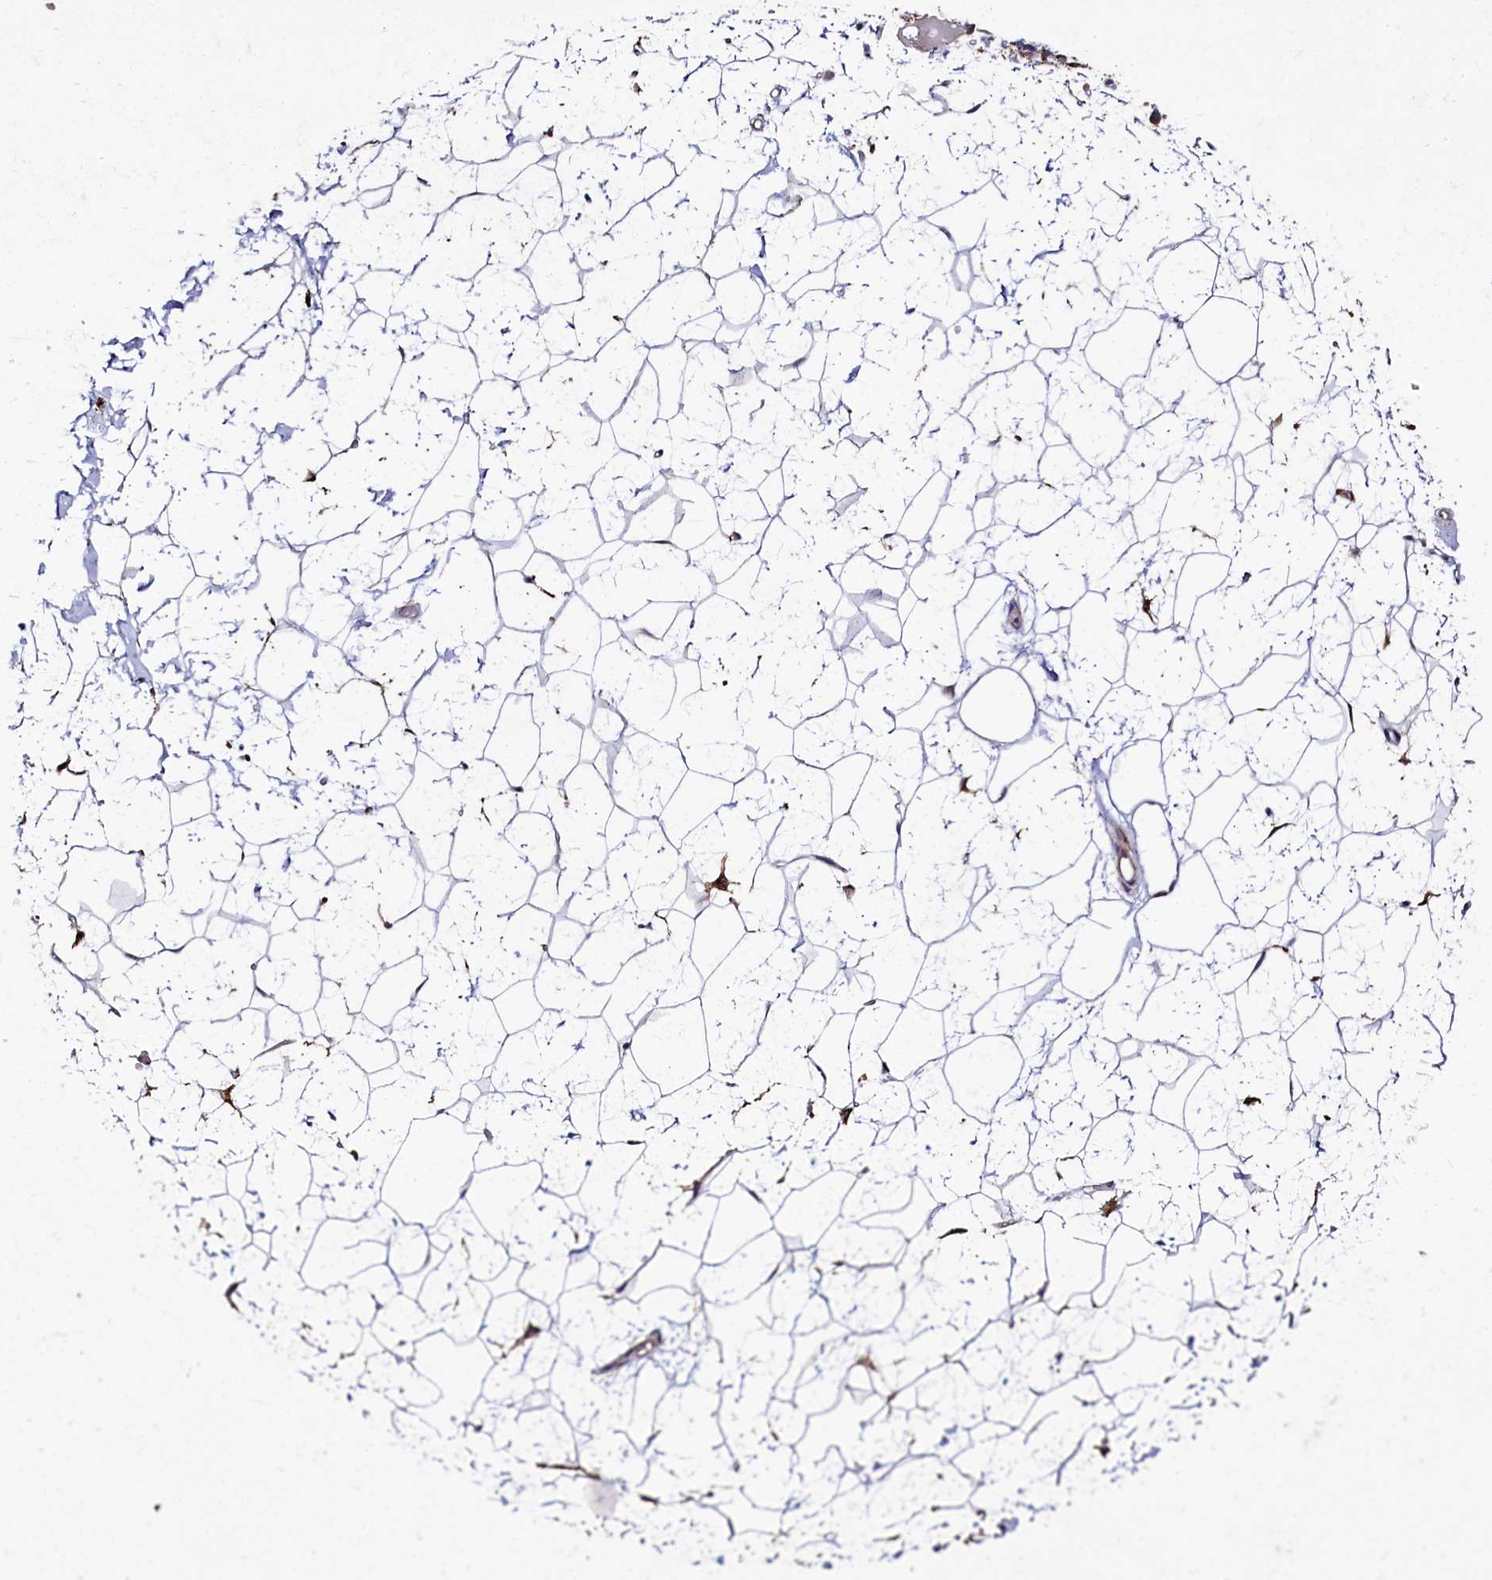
{"staining": {"intensity": "moderate", "quantity": ">75%", "location": "cytoplasmic/membranous"}, "tissue": "breast", "cell_type": "Adipocytes", "image_type": "normal", "snomed": [{"axis": "morphology", "description": "Normal tissue, NOS"}, {"axis": "morphology", "description": "Adenoma, NOS"}, {"axis": "topography", "description": "Breast"}], "caption": "An IHC histopathology image of benign tissue is shown. Protein staining in brown labels moderate cytoplasmic/membranous positivity in breast within adipocytes.", "gene": "MRC2", "patient": {"sex": "female", "age": 23}}